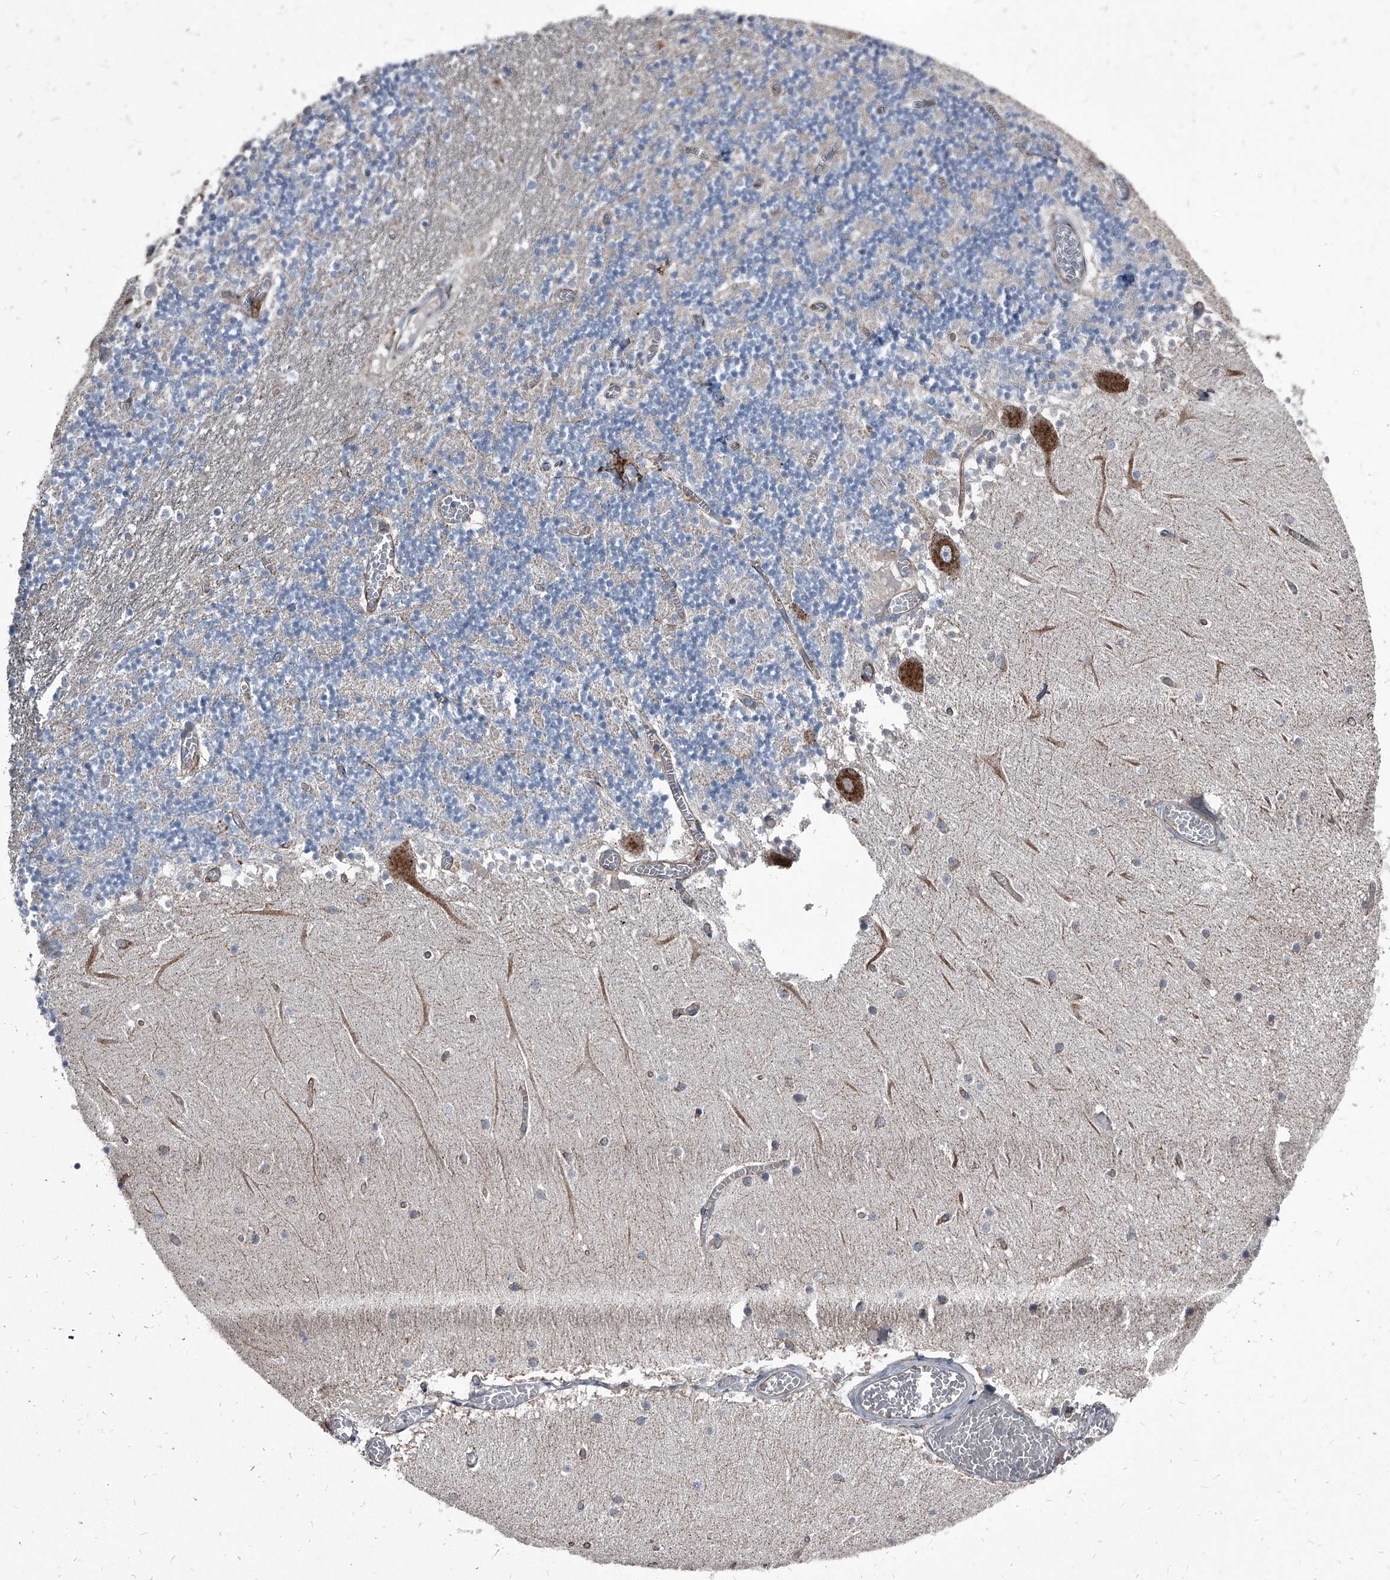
{"staining": {"intensity": "weak", "quantity": "<25%", "location": "cytoplasmic/membranous"}, "tissue": "cerebellum", "cell_type": "Cells in granular layer", "image_type": "normal", "snomed": [{"axis": "morphology", "description": "Normal tissue, NOS"}, {"axis": "topography", "description": "Cerebellum"}], "caption": "The histopathology image demonstrates no significant expression in cells in granular layer of cerebellum.", "gene": "PGLYRP3", "patient": {"sex": "female", "age": 28}}